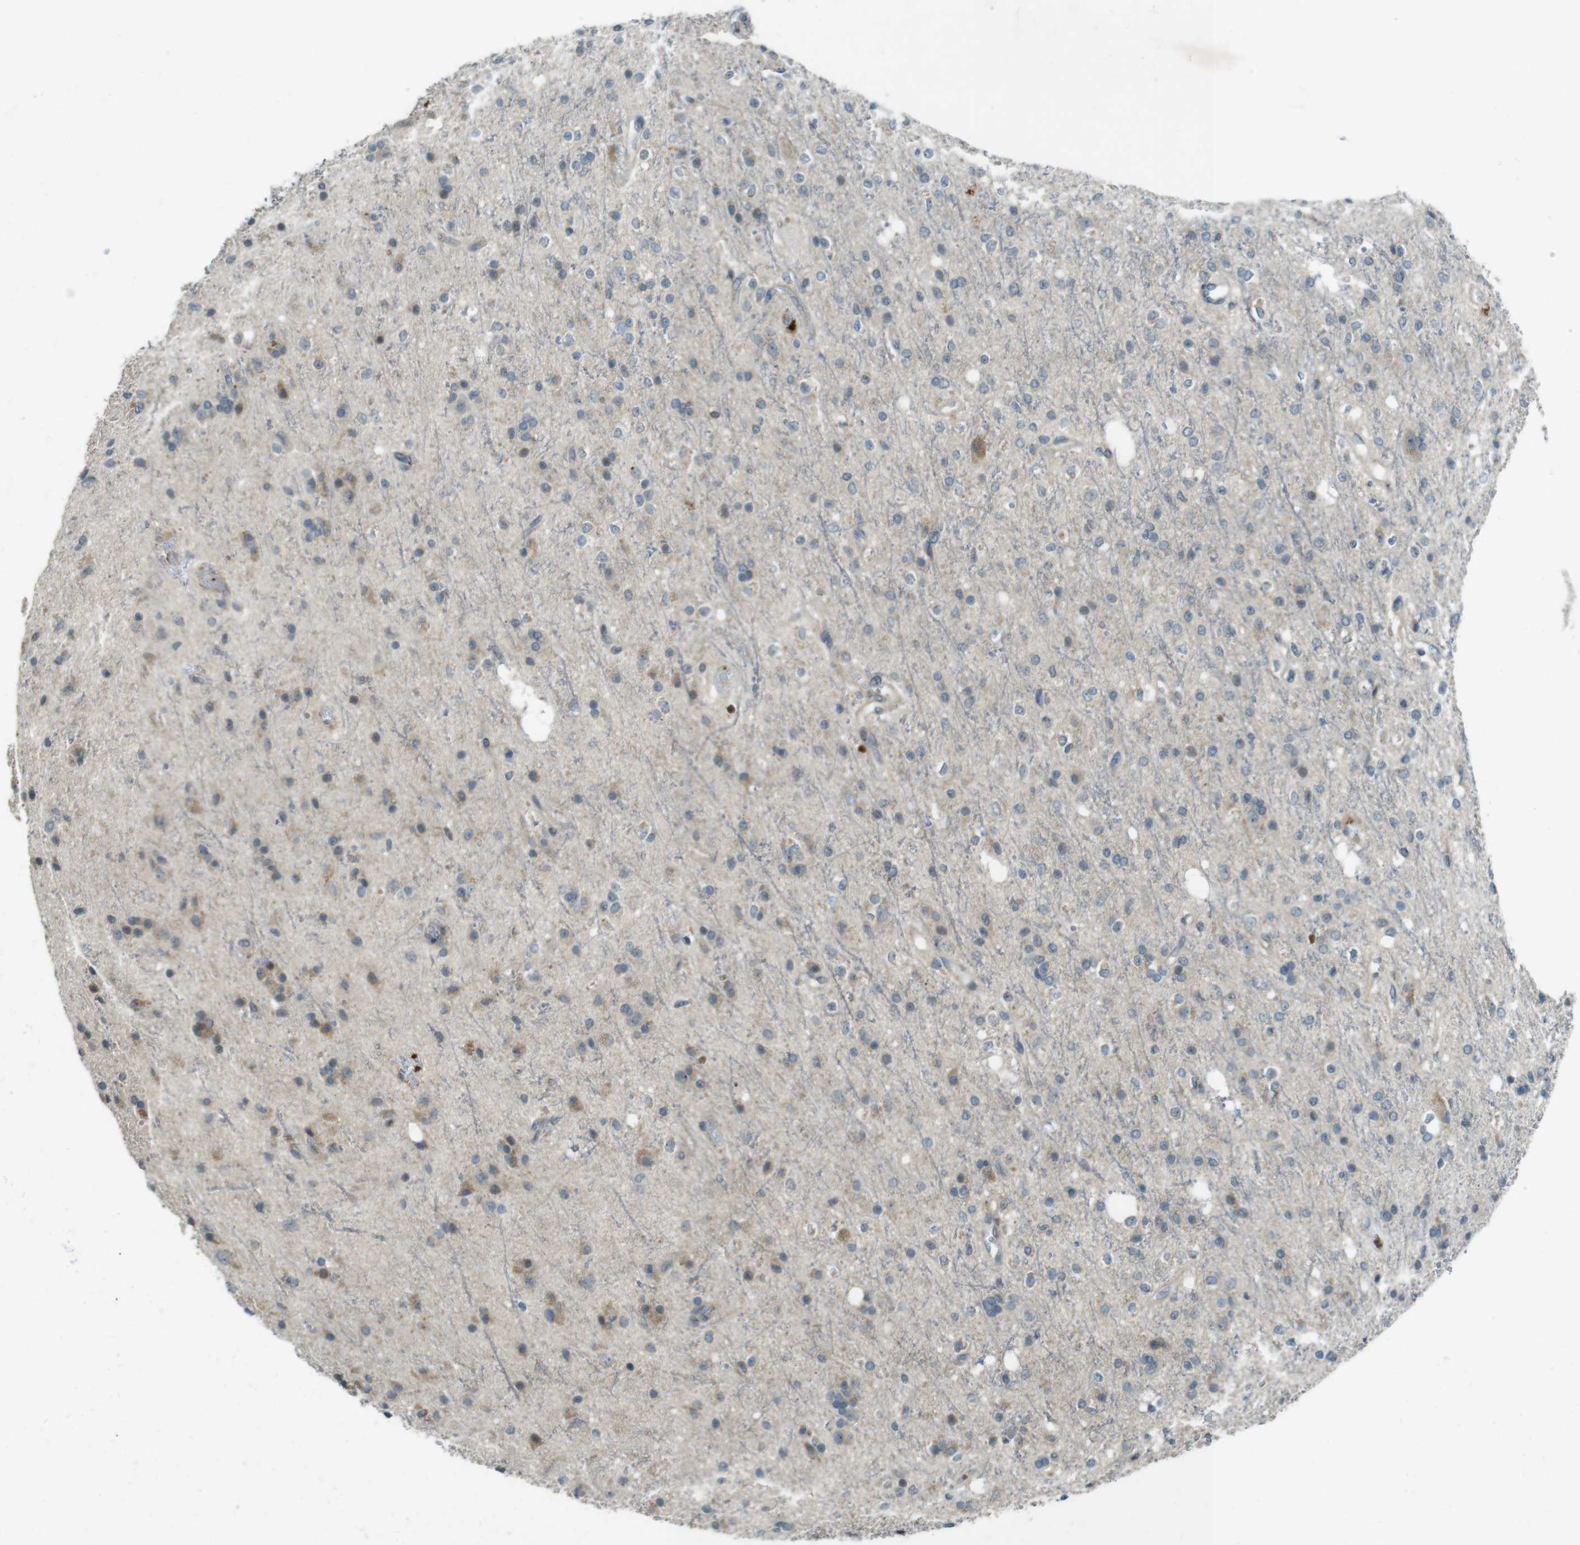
{"staining": {"intensity": "weak", "quantity": "25%-75%", "location": "cytoplasmic/membranous"}, "tissue": "glioma", "cell_type": "Tumor cells", "image_type": "cancer", "snomed": [{"axis": "morphology", "description": "Glioma, malignant, High grade"}, {"axis": "topography", "description": "Brain"}], "caption": "This photomicrograph displays IHC staining of malignant glioma (high-grade), with low weak cytoplasmic/membranous positivity in approximately 25%-75% of tumor cells.", "gene": "ZYX", "patient": {"sex": "male", "age": 47}}